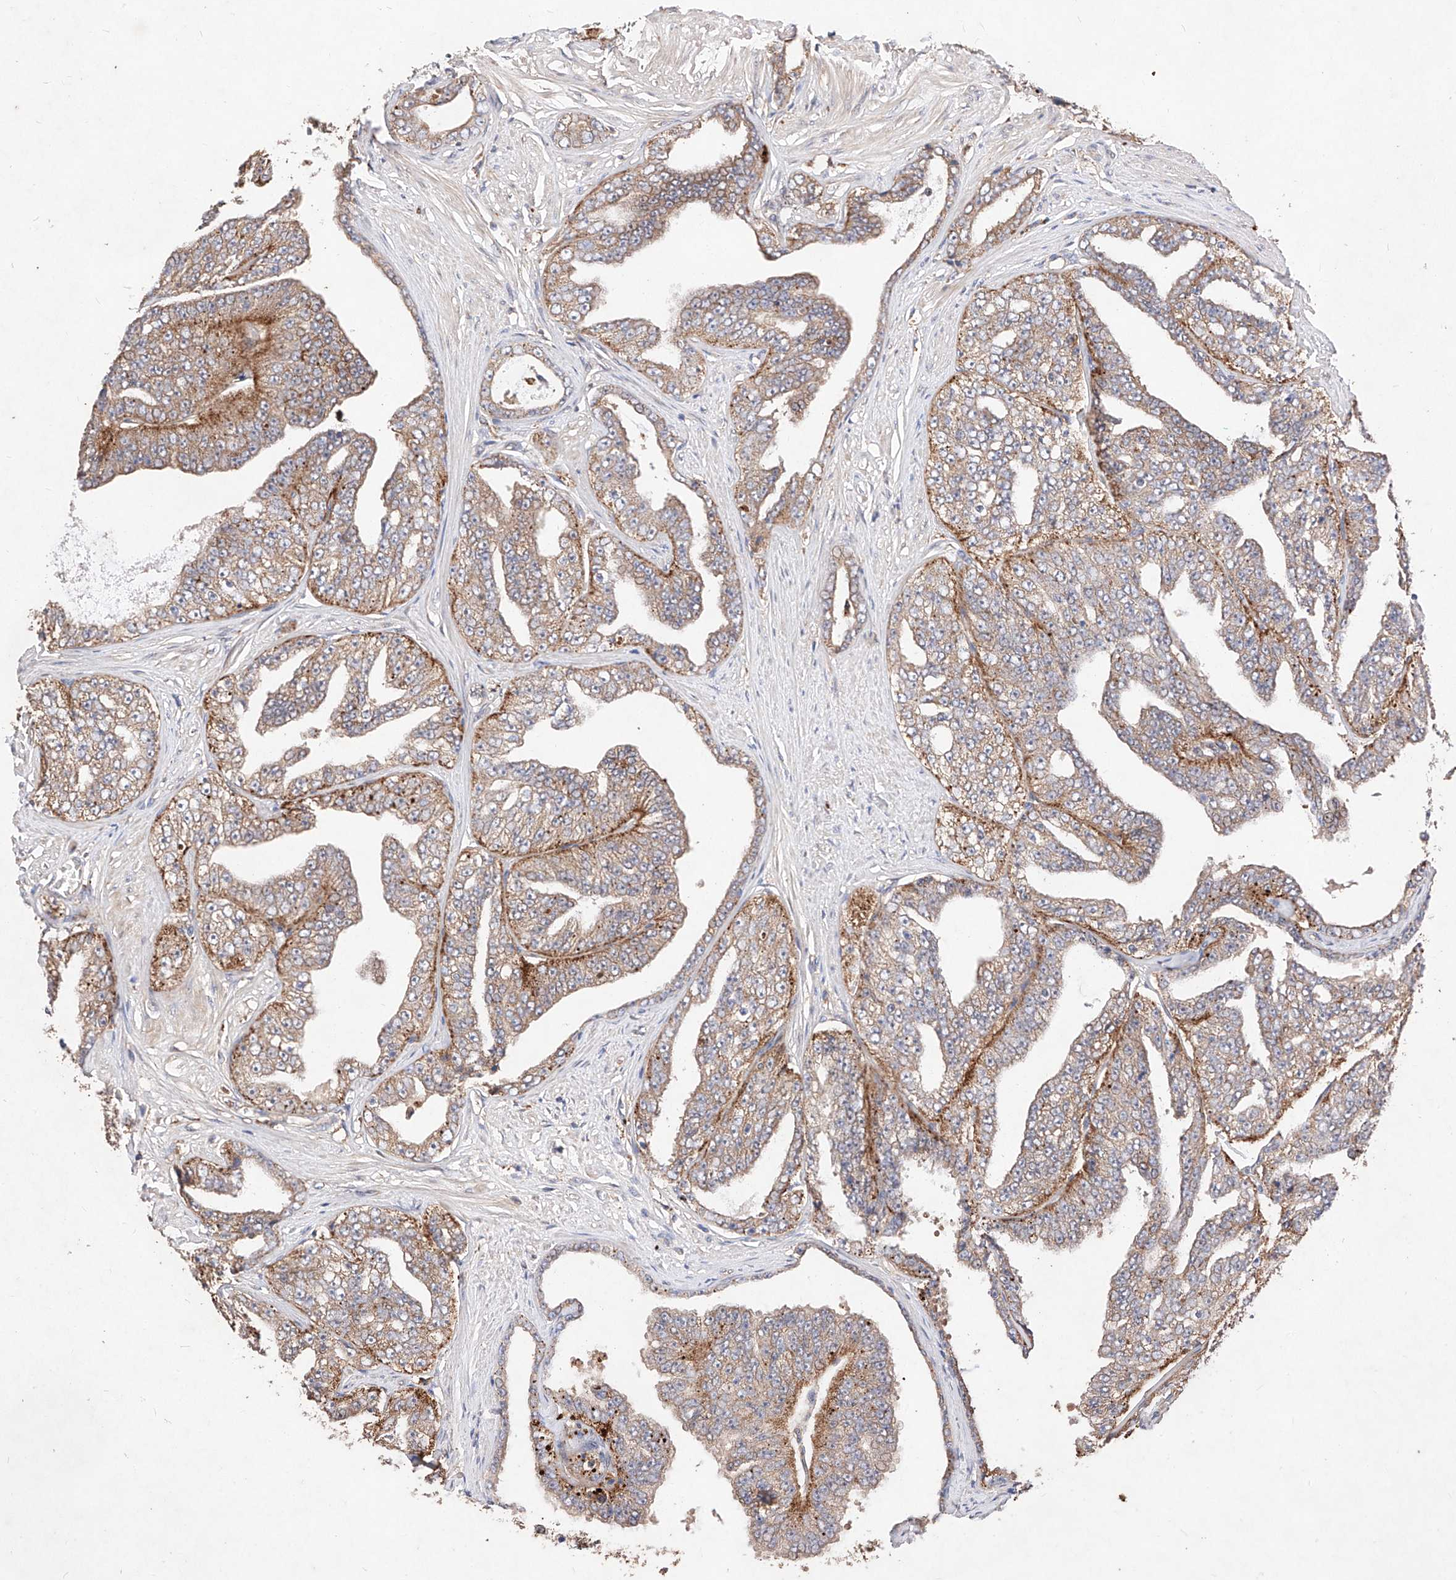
{"staining": {"intensity": "moderate", "quantity": ">75%", "location": "cytoplasmic/membranous"}, "tissue": "prostate cancer", "cell_type": "Tumor cells", "image_type": "cancer", "snomed": [{"axis": "morphology", "description": "Adenocarcinoma, High grade"}, {"axis": "topography", "description": "Prostate"}], "caption": "Protein staining shows moderate cytoplasmic/membranous expression in approximately >75% of tumor cells in prostate cancer.", "gene": "C6orf62", "patient": {"sex": "male", "age": 71}}